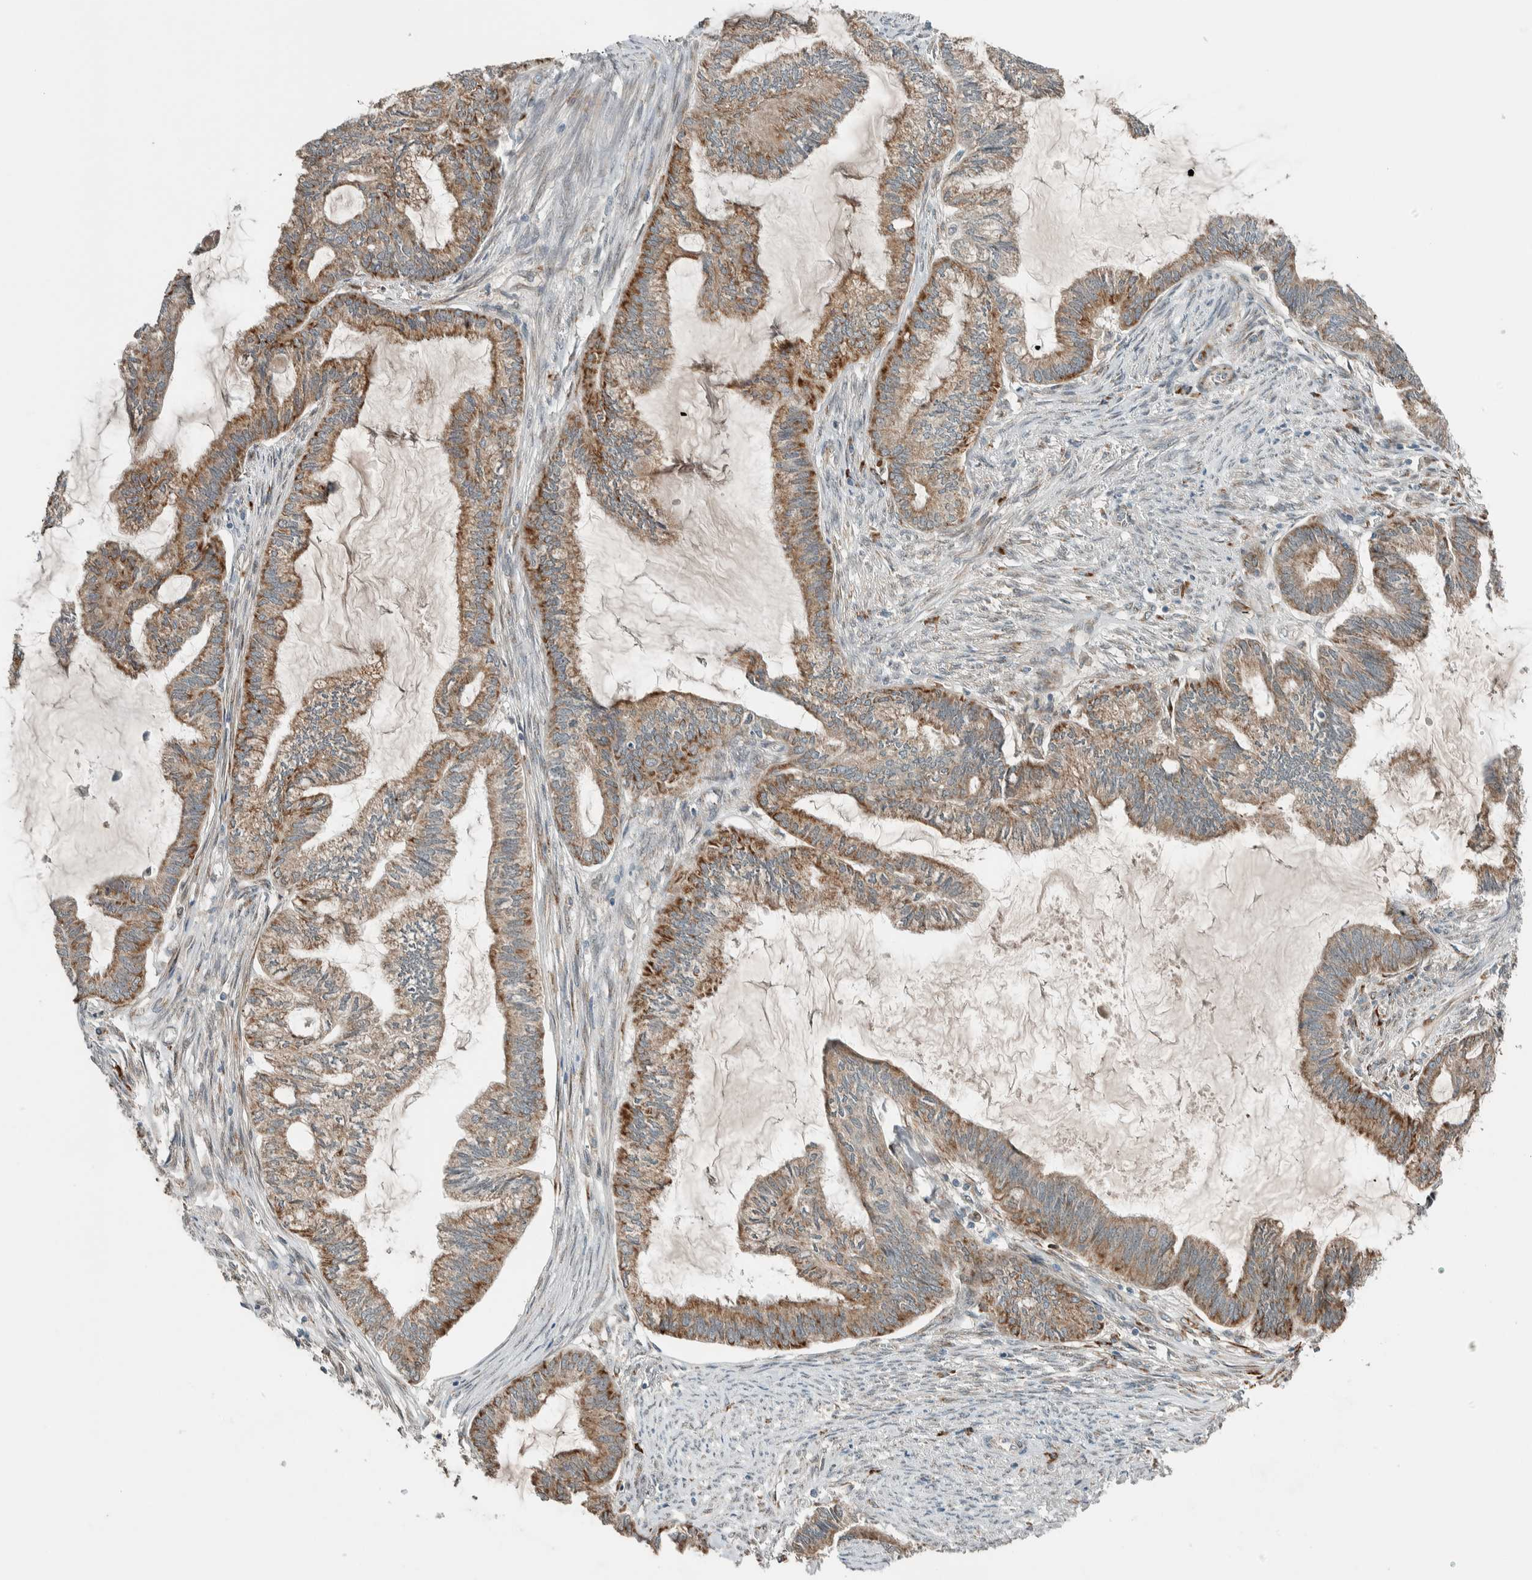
{"staining": {"intensity": "moderate", "quantity": ">75%", "location": "cytoplasmic/membranous"}, "tissue": "endometrial cancer", "cell_type": "Tumor cells", "image_type": "cancer", "snomed": [{"axis": "morphology", "description": "Adenocarcinoma, NOS"}, {"axis": "topography", "description": "Endometrium"}], "caption": "Protein staining of endometrial cancer (adenocarcinoma) tissue shows moderate cytoplasmic/membranous positivity in approximately >75% of tumor cells.", "gene": "CTBP2", "patient": {"sex": "female", "age": 86}}